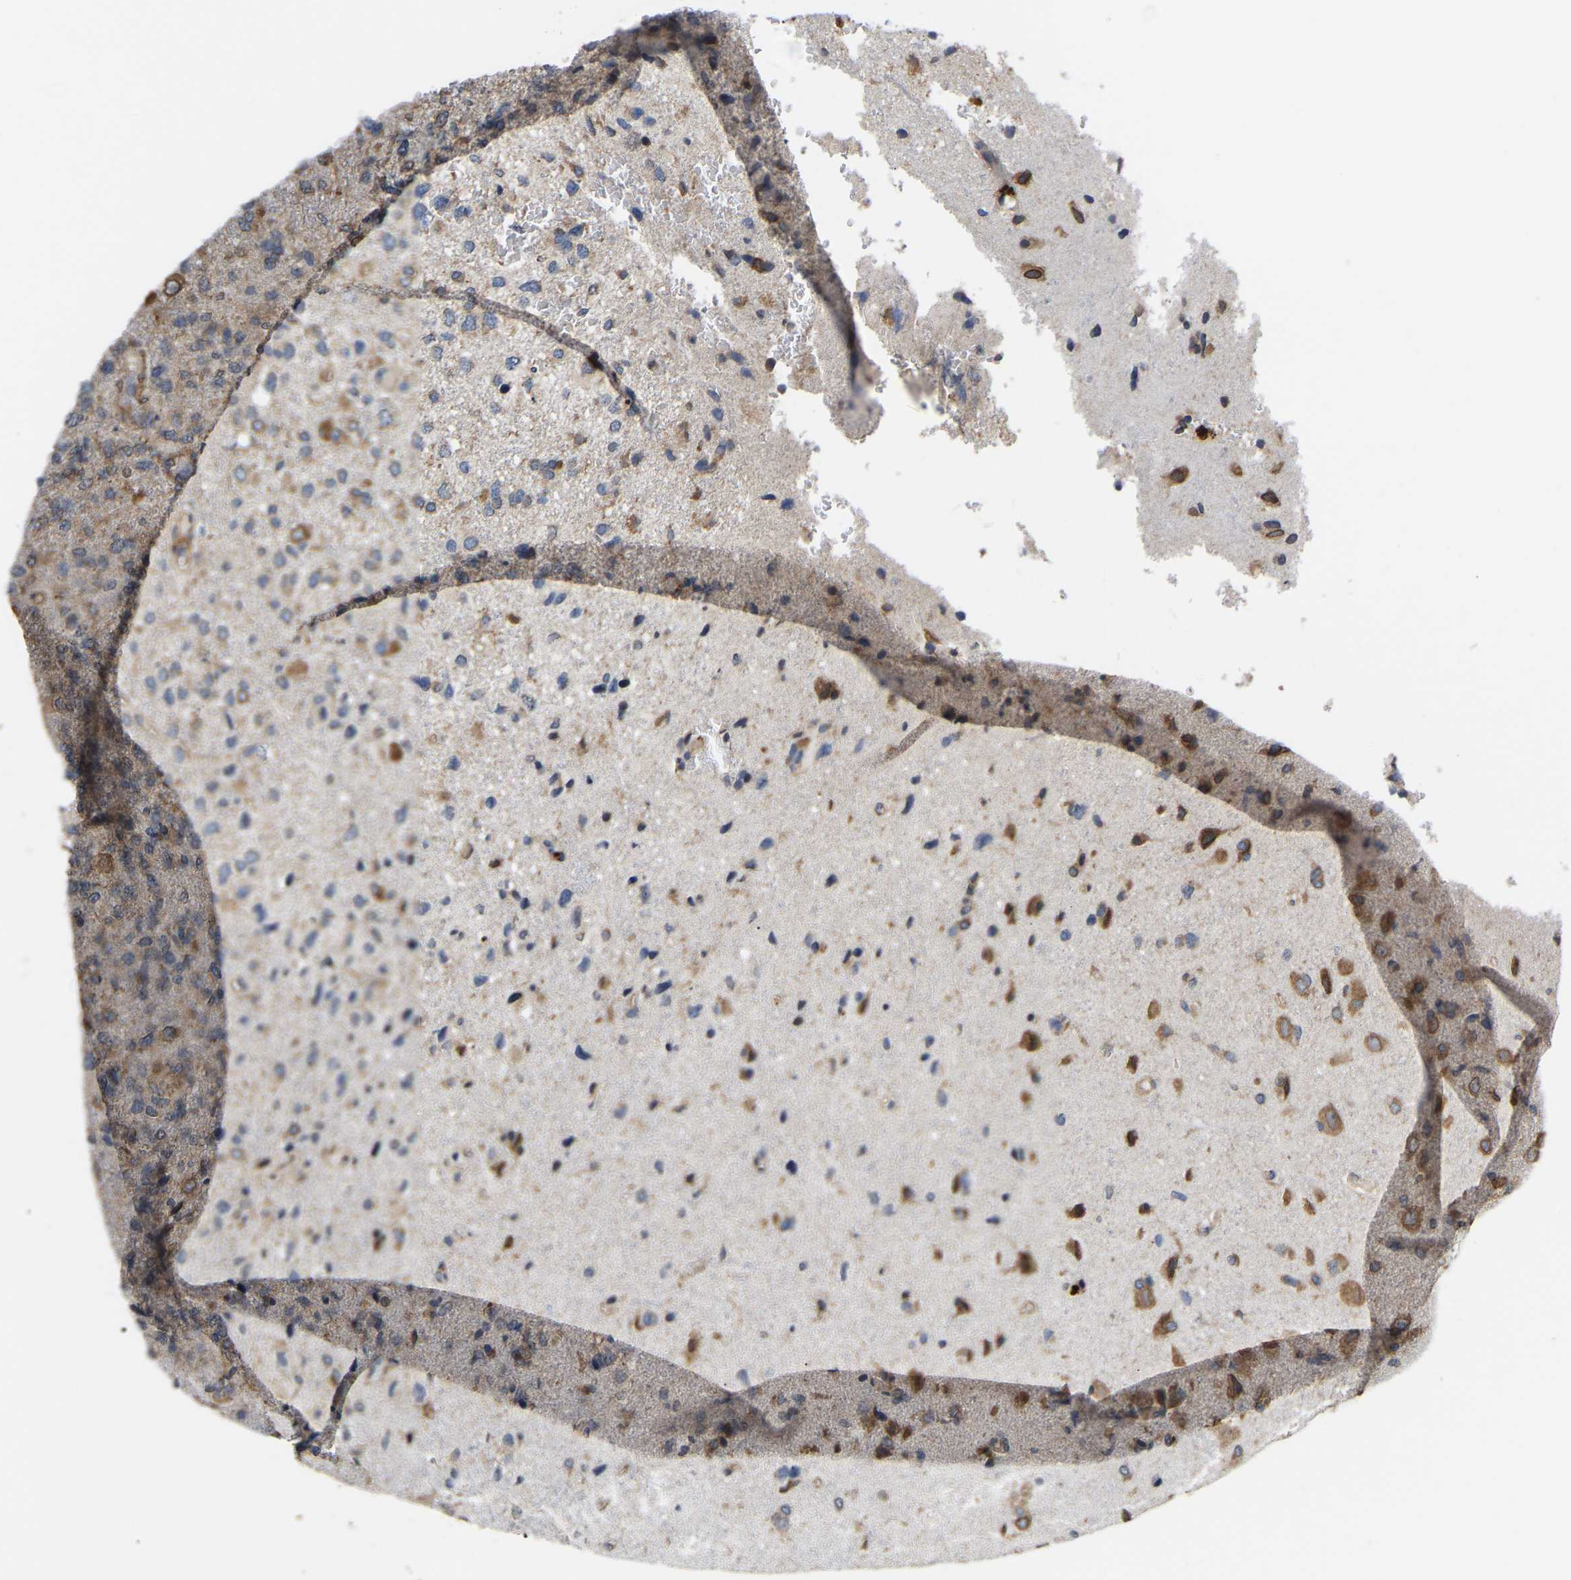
{"staining": {"intensity": "moderate", "quantity": ">75%", "location": "cytoplasmic/membranous"}, "tissue": "glioma", "cell_type": "Tumor cells", "image_type": "cancer", "snomed": [{"axis": "morphology", "description": "Glioma, malignant, High grade"}, {"axis": "topography", "description": "Brain"}], "caption": "Brown immunohistochemical staining in malignant glioma (high-grade) demonstrates moderate cytoplasmic/membranous expression in approximately >75% of tumor cells. (DAB = brown stain, brightfield microscopy at high magnification).", "gene": "AIMP2", "patient": {"sex": "female", "age": 58}}